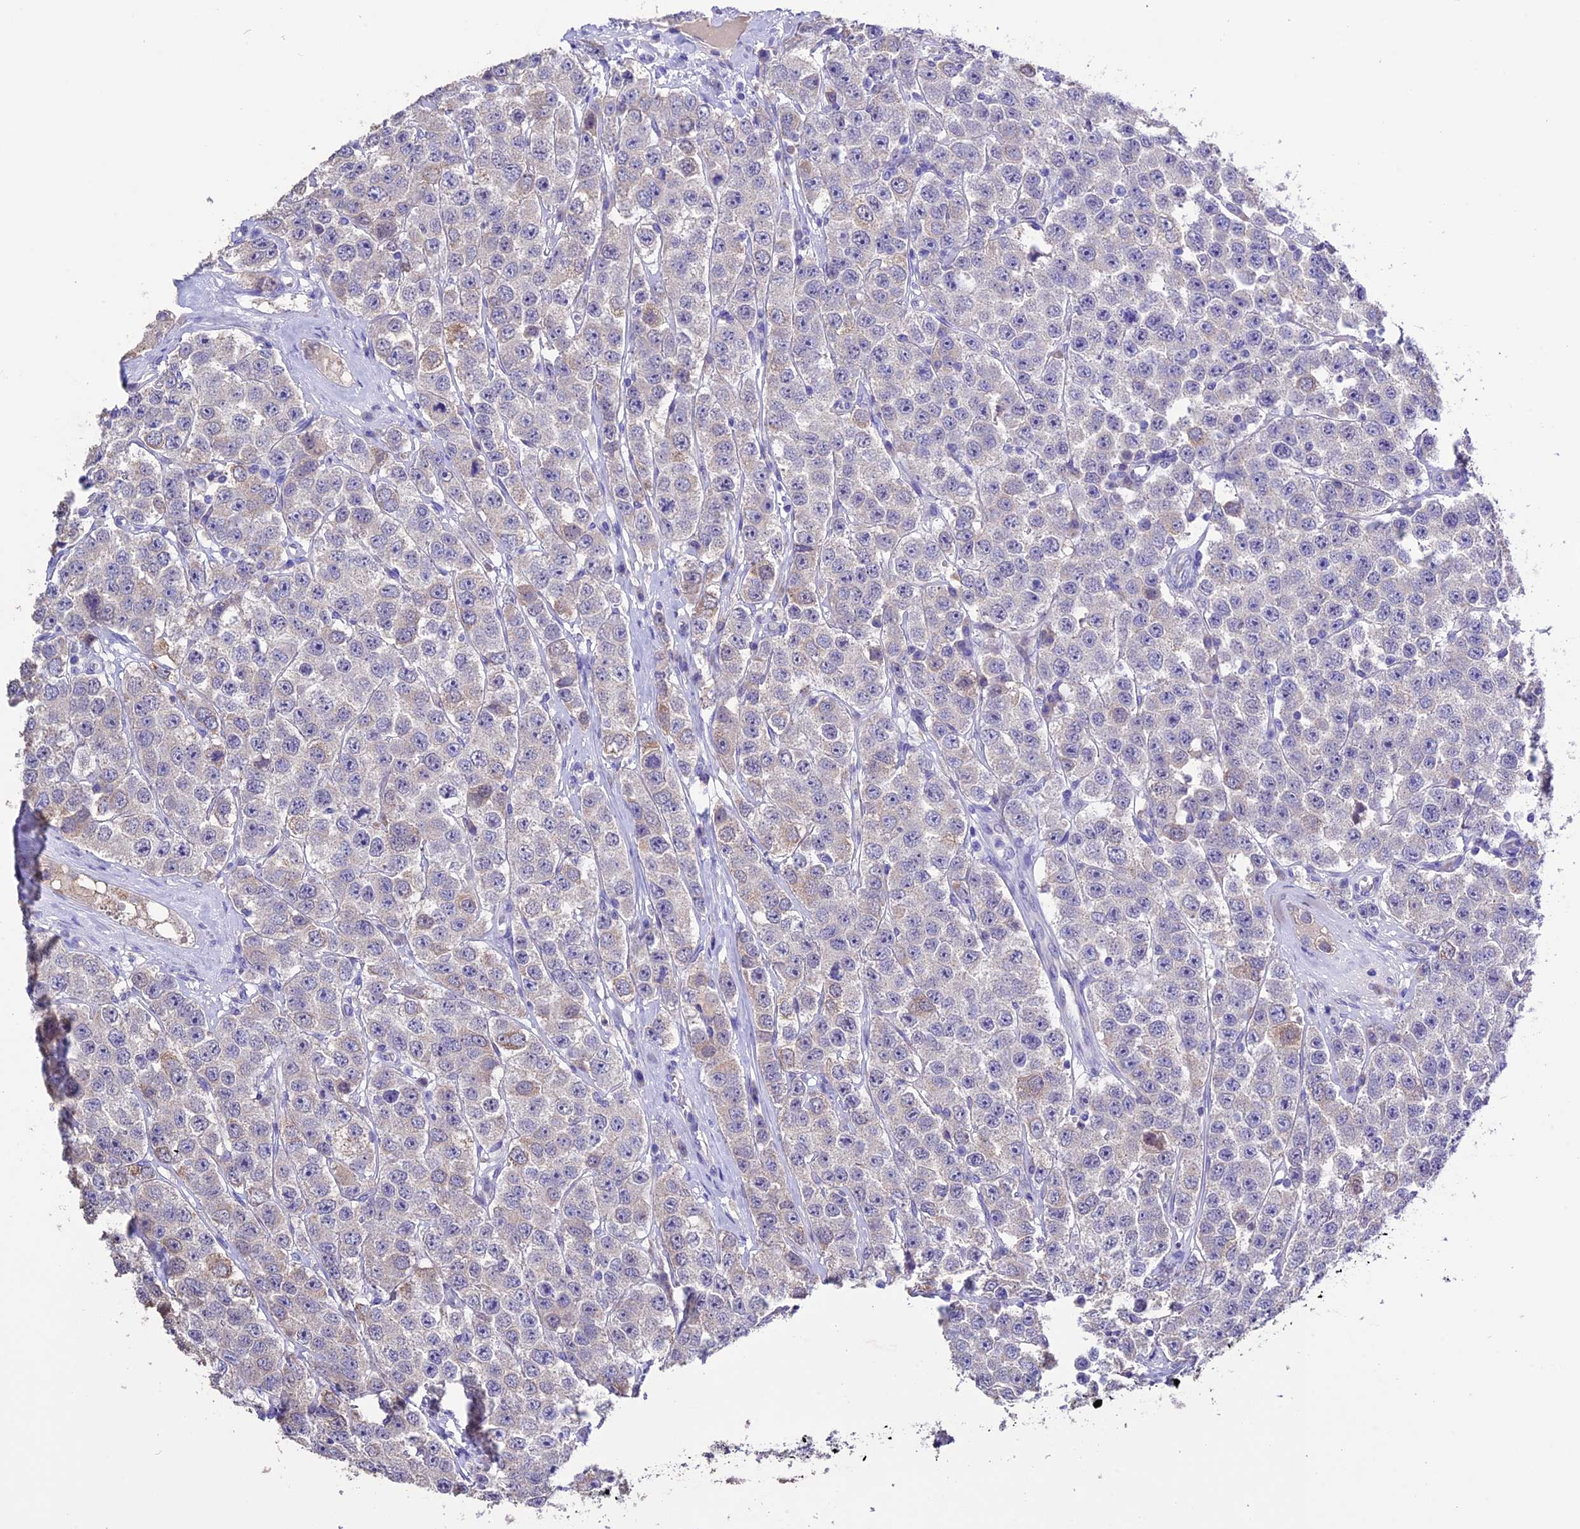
{"staining": {"intensity": "negative", "quantity": "none", "location": "none"}, "tissue": "testis cancer", "cell_type": "Tumor cells", "image_type": "cancer", "snomed": [{"axis": "morphology", "description": "Seminoma, NOS"}, {"axis": "topography", "description": "Testis"}], "caption": "This is an immunohistochemistry (IHC) image of testis cancer. There is no expression in tumor cells.", "gene": "DIS3L", "patient": {"sex": "male", "age": 28}}